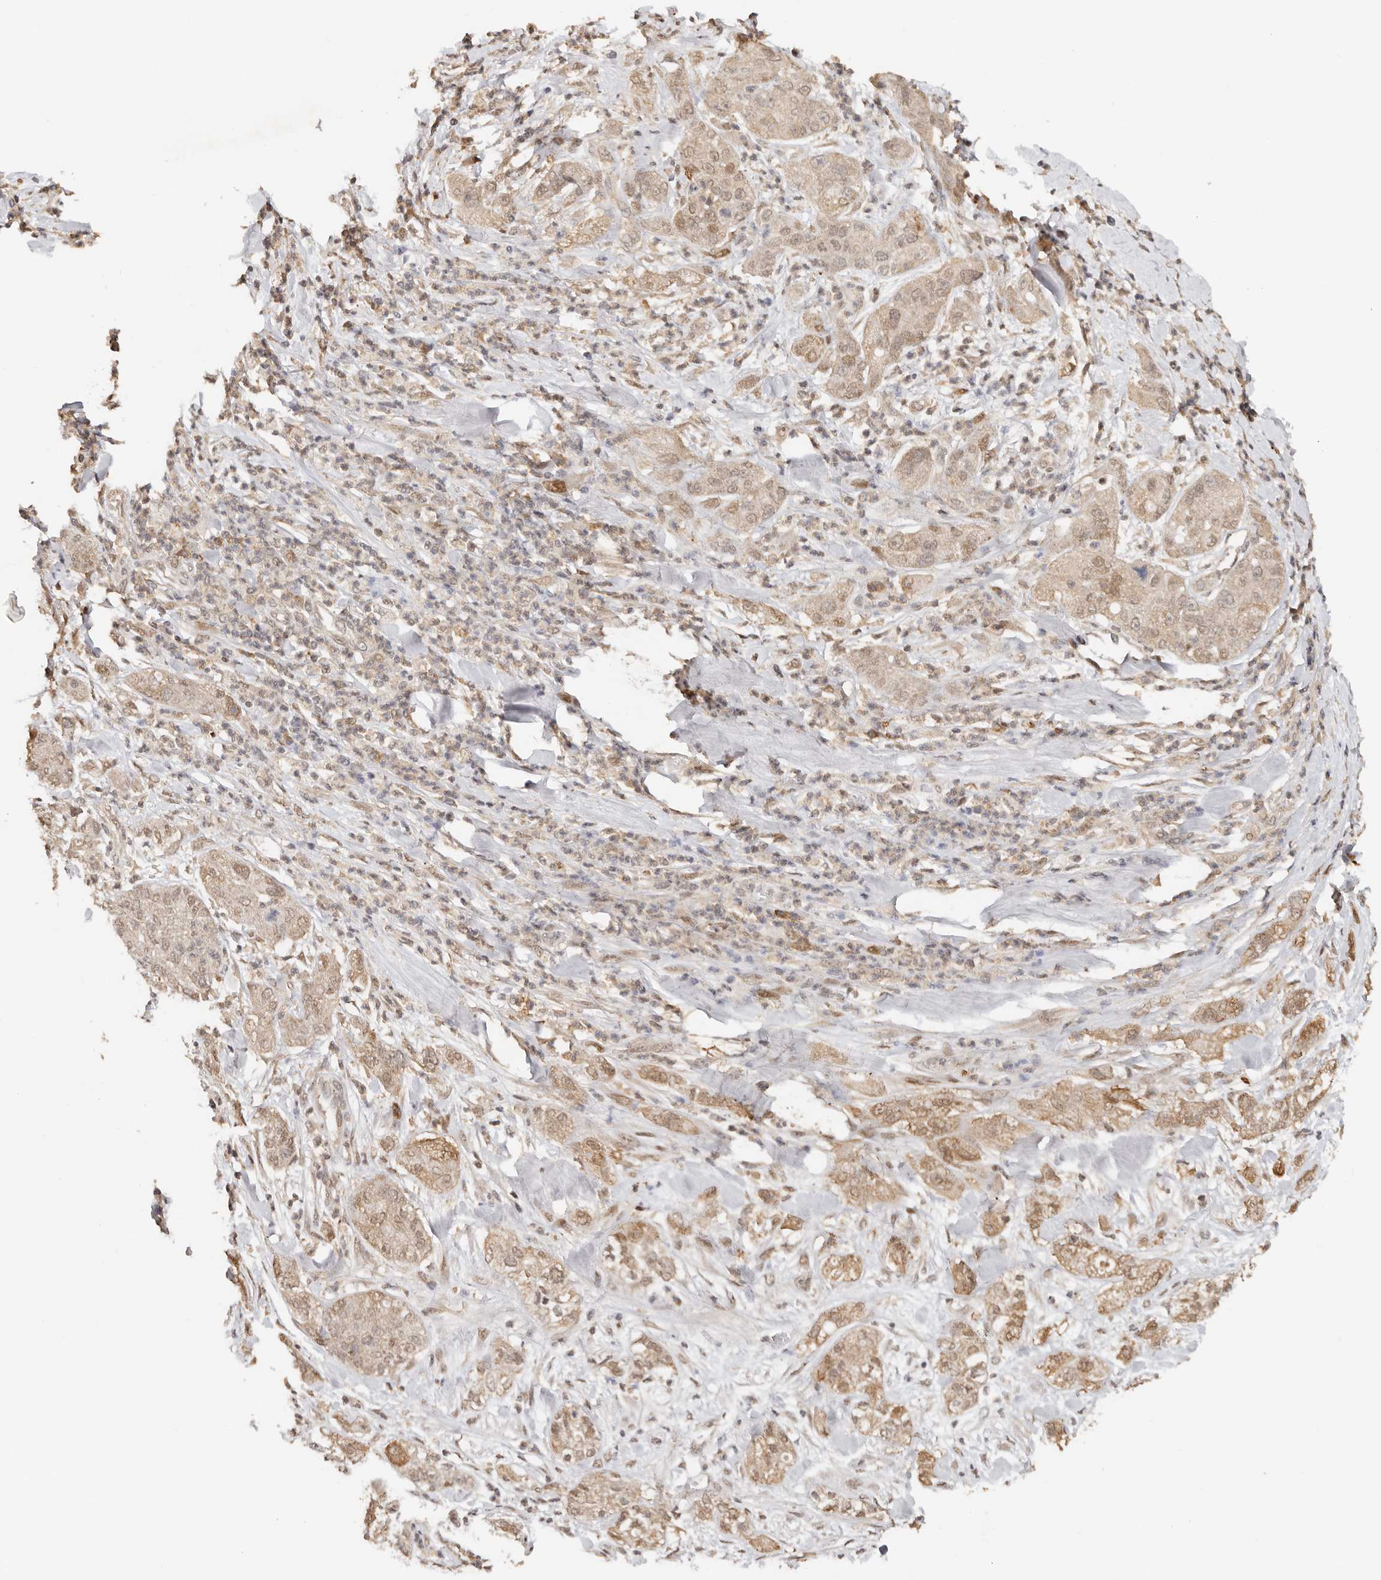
{"staining": {"intensity": "moderate", "quantity": "25%-75%", "location": "cytoplasmic/membranous,nuclear"}, "tissue": "pancreatic cancer", "cell_type": "Tumor cells", "image_type": "cancer", "snomed": [{"axis": "morphology", "description": "Adenocarcinoma, NOS"}, {"axis": "topography", "description": "Pancreas"}], "caption": "A brown stain highlights moderate cytoplasmic/membranous and nuclear expression of a protein in human pancreatic adenocarcinoma tumor cells.", "gene": "SEC14L1", "patient": {"sex": "female", "age": 78}}